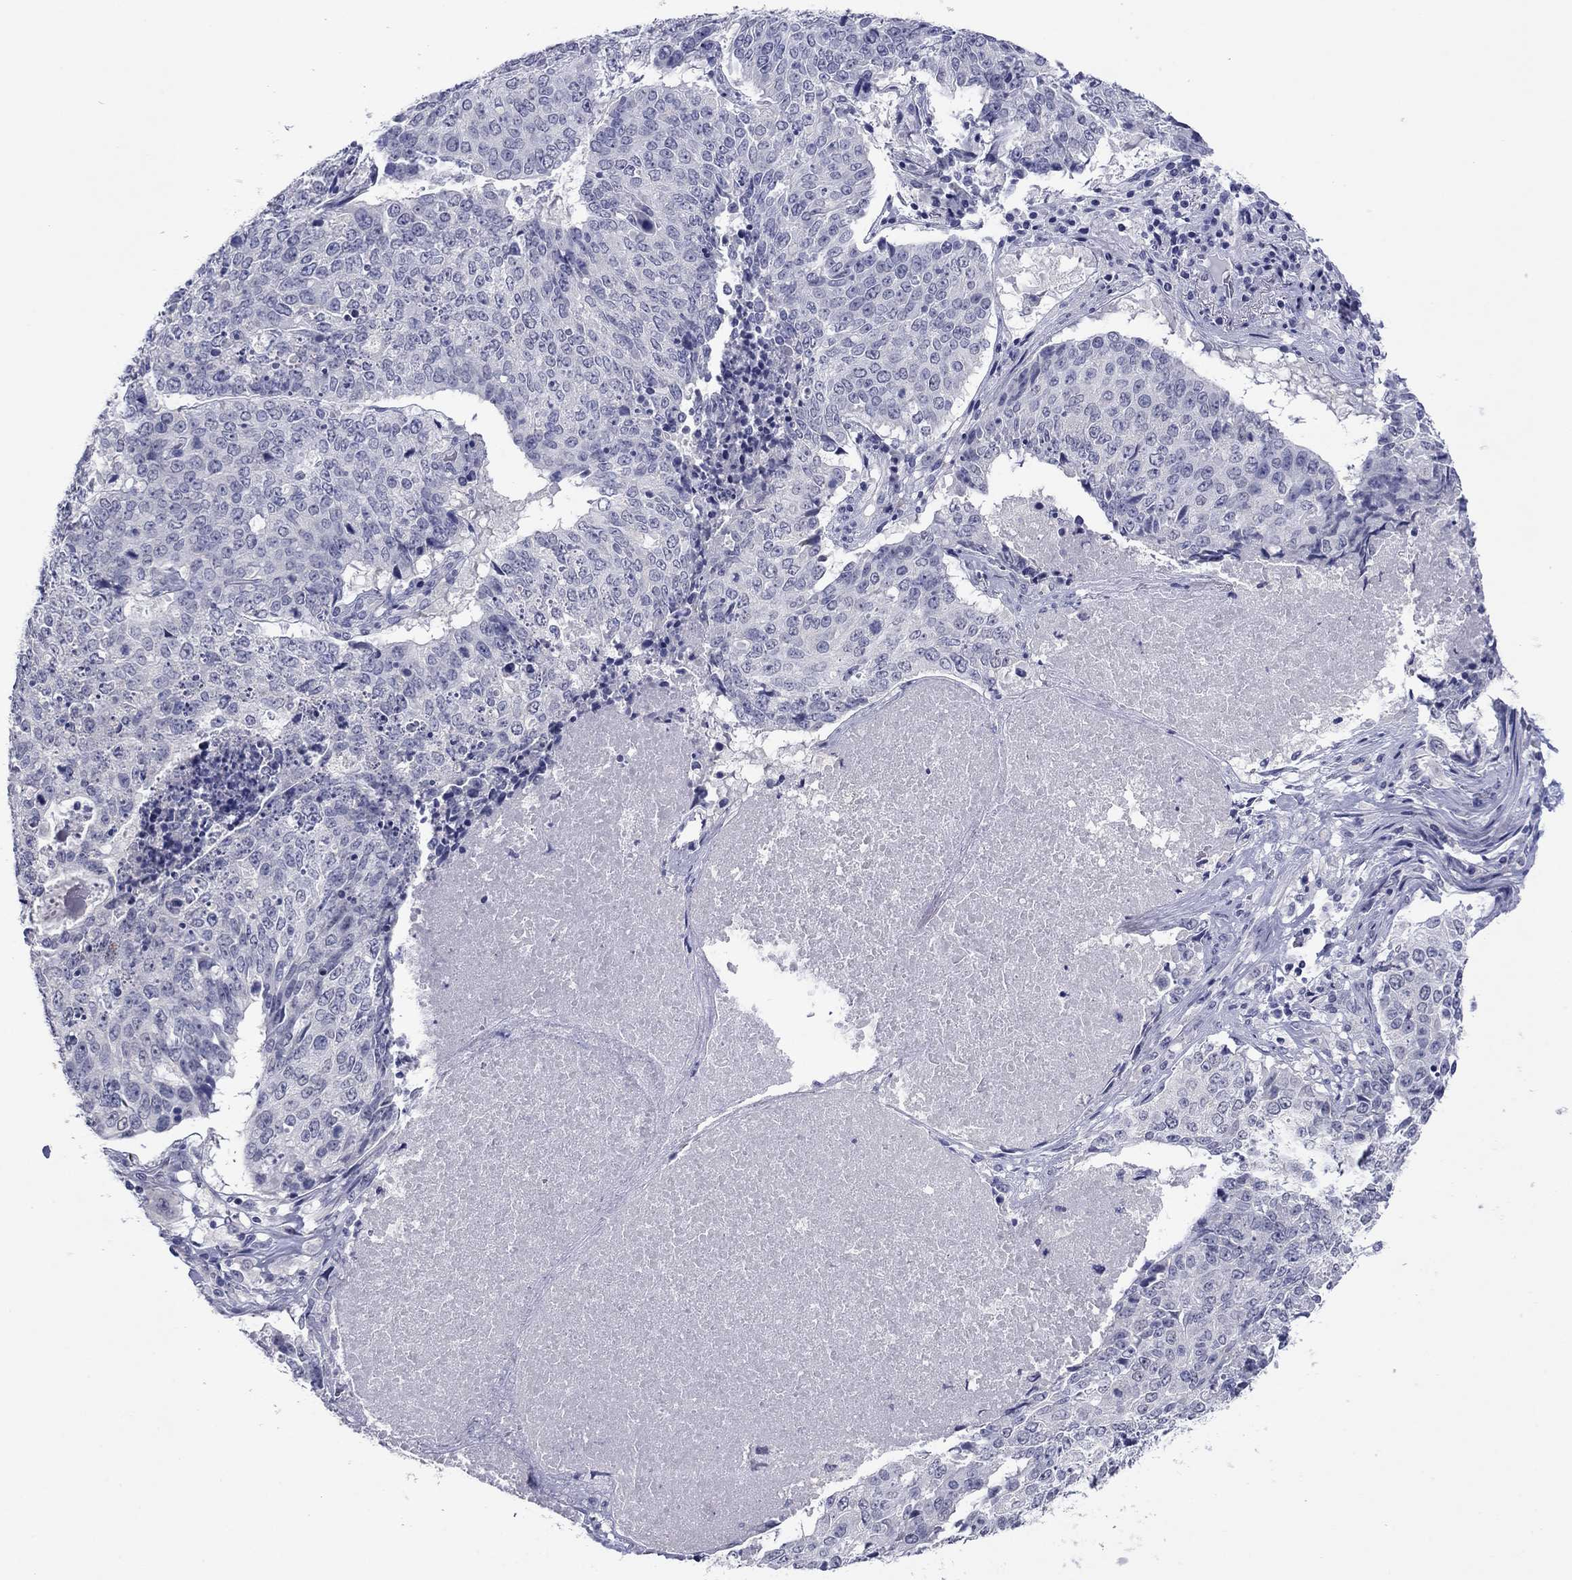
{"staining": {"intensity": "negative", "quantity": "none", "location": "none"}, "tissue": "lung cancer", "cell_type": "Tumor cells", "image_type": "cancer", "snomed": [{"axis": "morphology", "description": "Normal tissue, NOS"}, {"axis": "morphology", "description": "Squamous cell carcinoma, NOS"}, {"axis": "topography", "description": "Bronchus"}, {"axis": "topography", "description": "Lung"}], "caption": "Immunohistochemistry (IHC) of lung cancer (squamous cell carcinoma) demonstrates no staining in tumor cells. The staining was performed using DAB to visualize the protein expression in brown, while the nuclei were stained in blue with hematoxylin (Magnification: 20x).", "gene": "HAO1", "patient": {"sex": "male", "age": 64}}